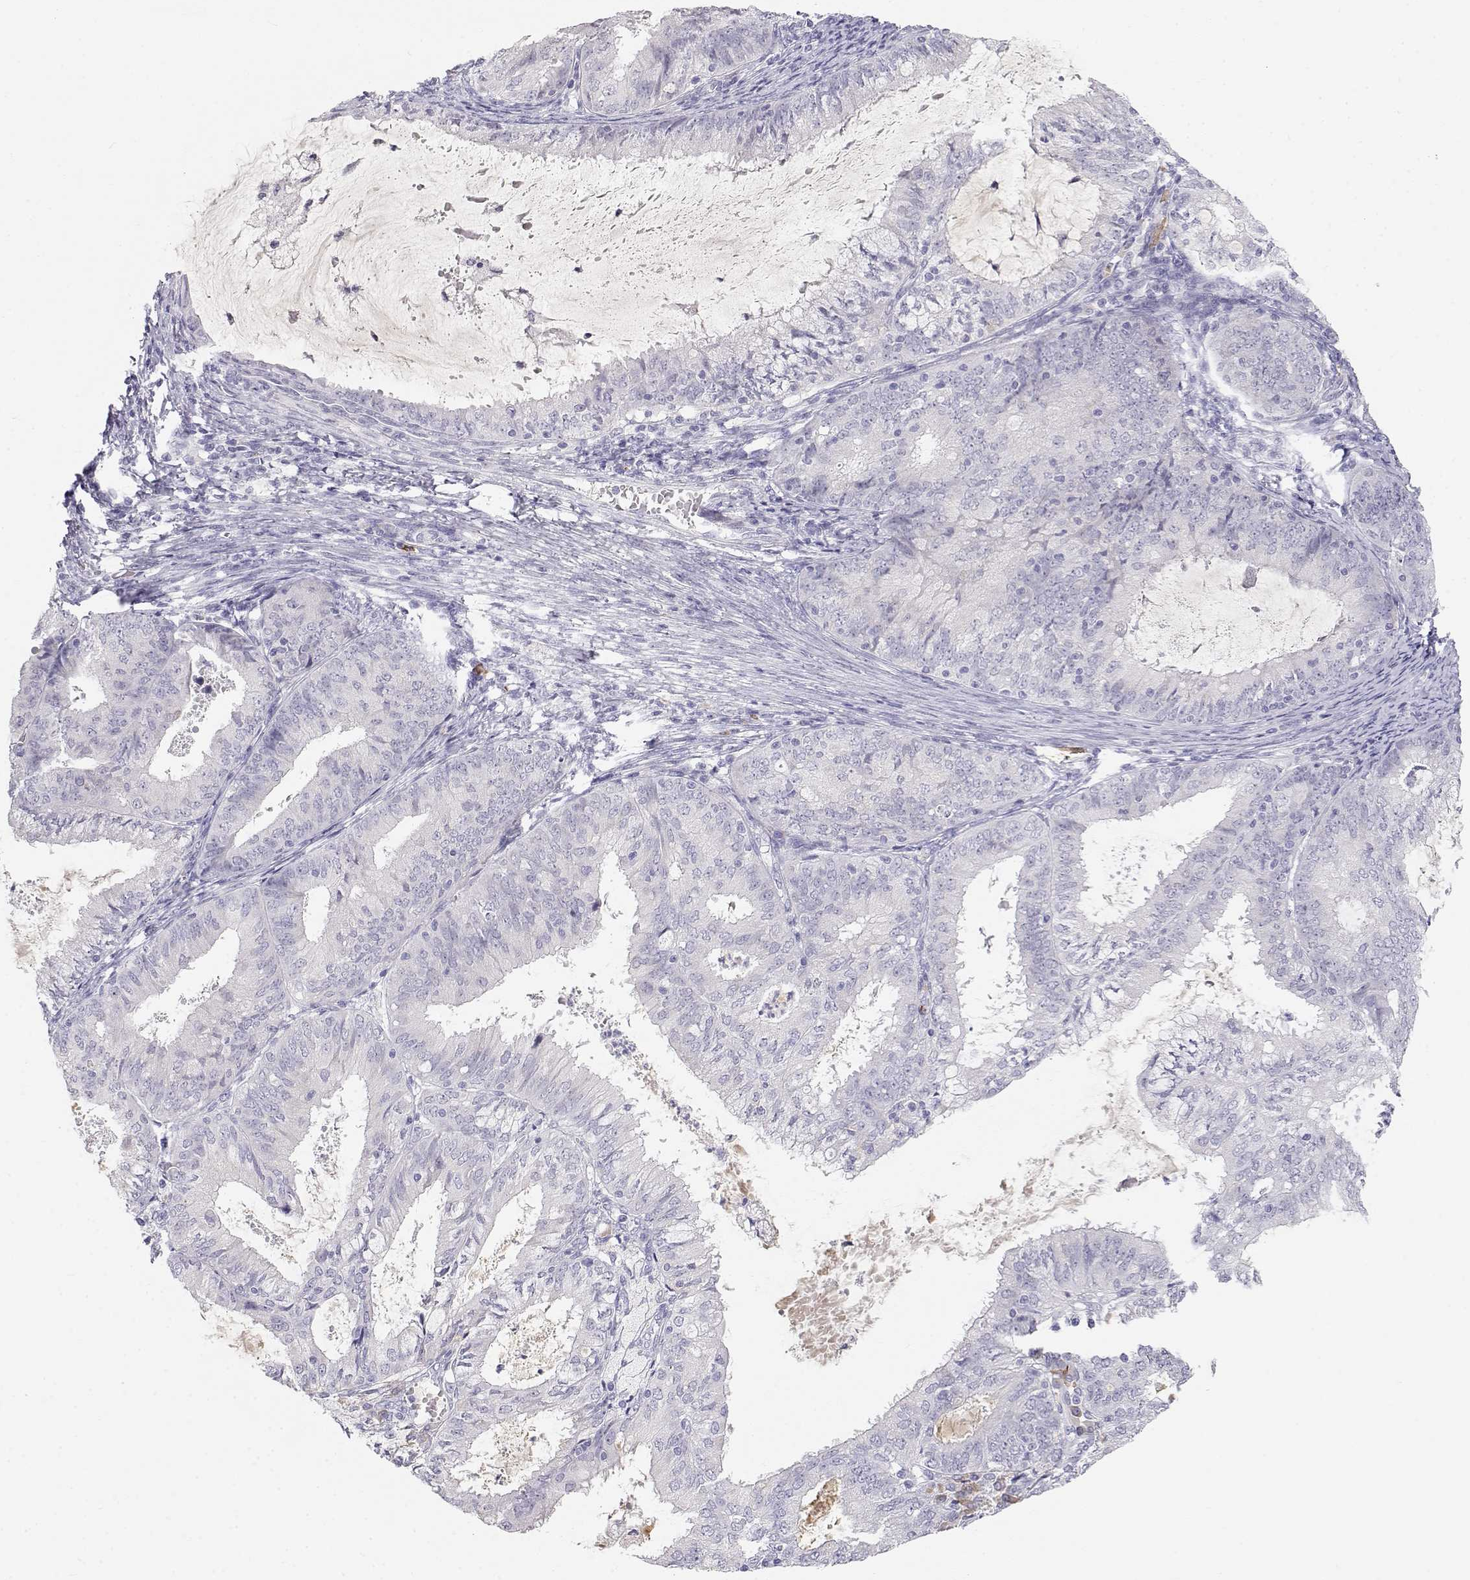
{"staining": {"intensity": "negative", "quantity": "none", "location": "none"}, "tissue": "endometrial cancer", "cell_type": "Tumor cells", "image_type": "cancer", "snomed": [{"axis": "morphology", "description": "Adenocarcinoma, NOS"}, {"axis": "topography", "description": "Endometrium"}], "caption": "Immunohistochemistry (IHC) photomicrograph of neoplastic tissue: endometrial cancer (adenocarcinoma) stained with DAB reveals no significant protein positivity in tumor cells.", "gene": "CDHR1", "patient": {"sex": "female", "age": 57}}